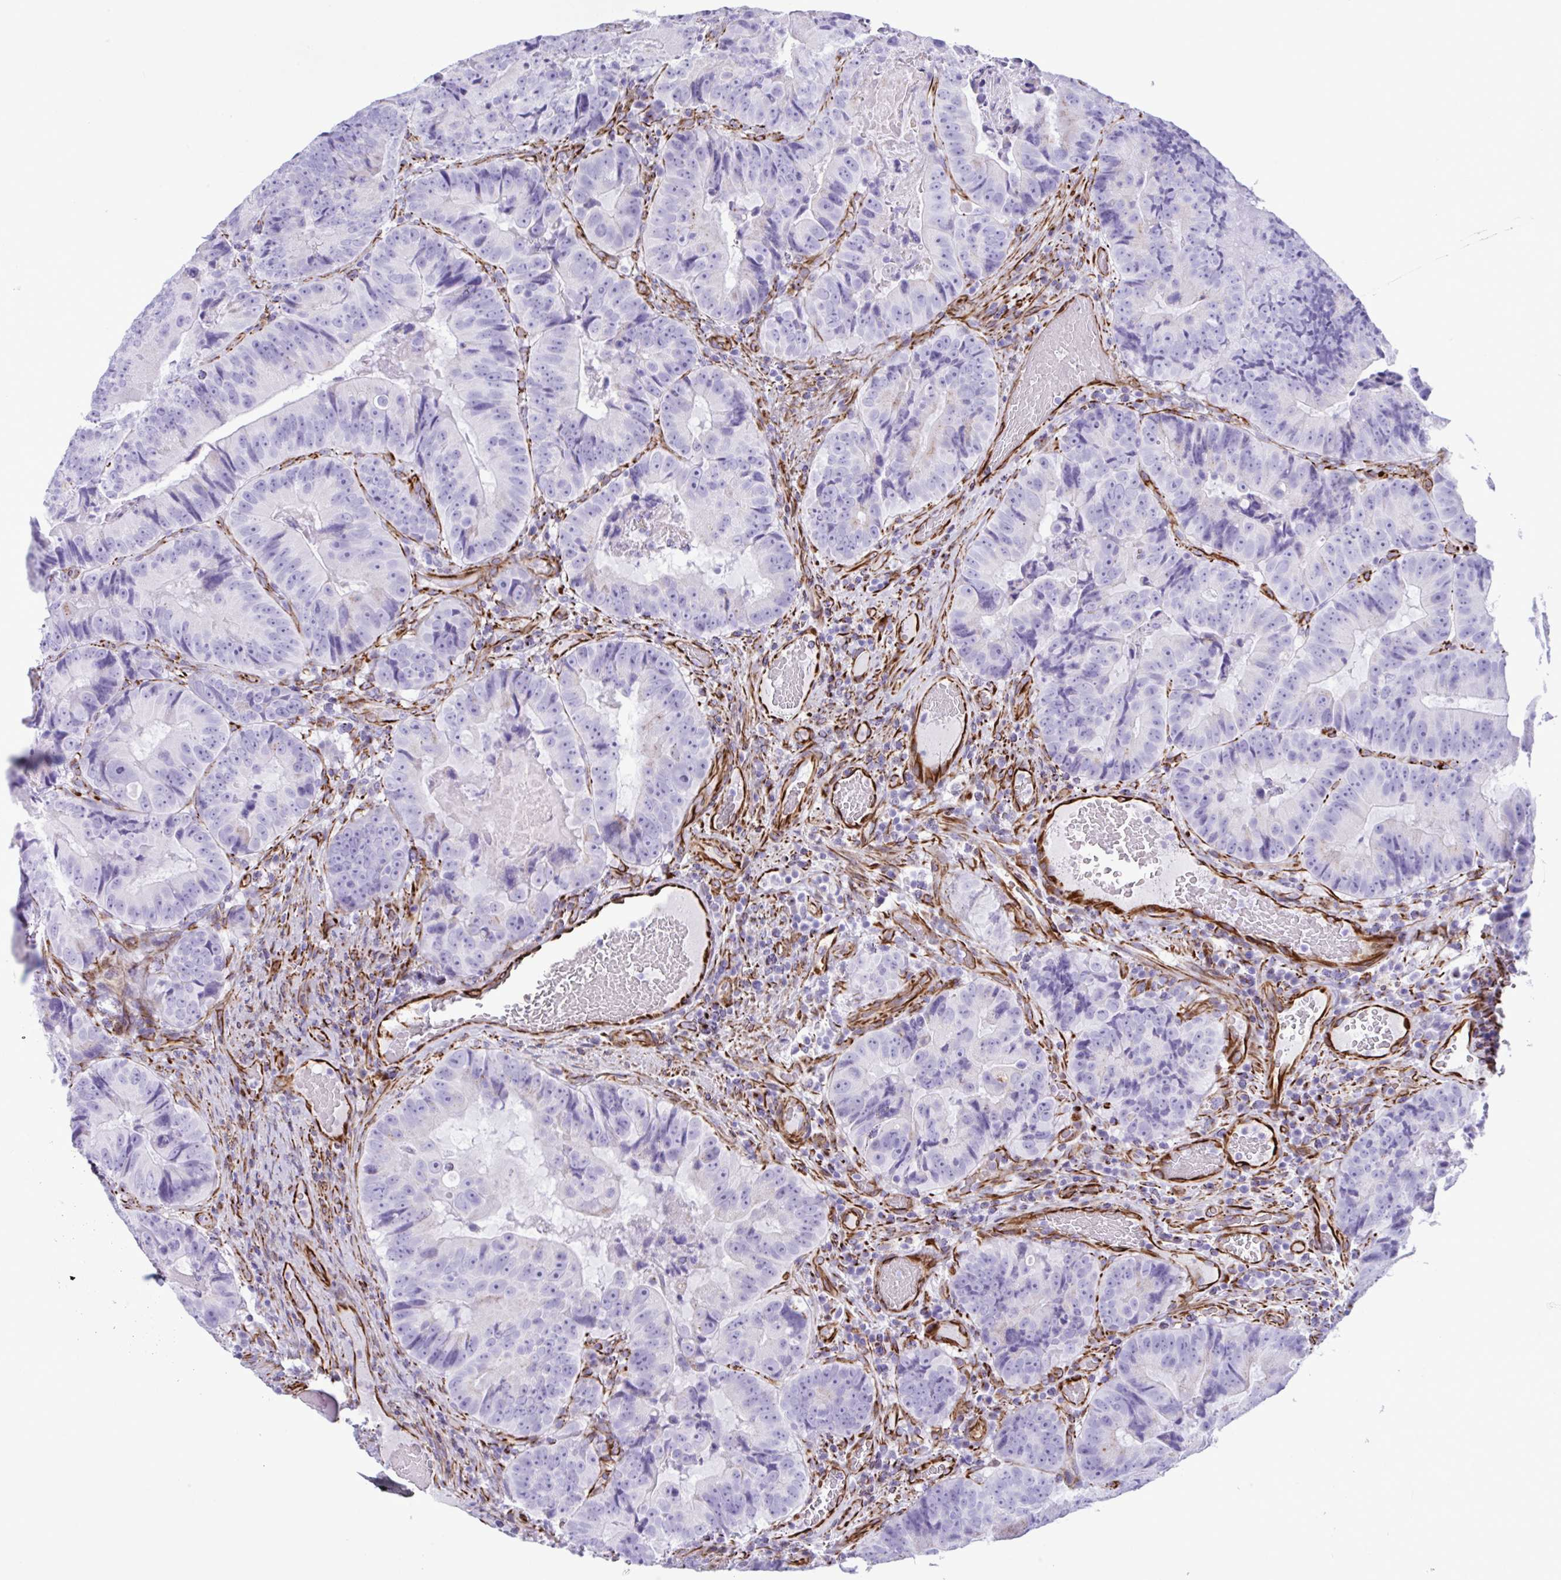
{"staining": {"intensity": "negative", "quantity": "none", "location": "none"}, "tissue": "colorectal cancer", "cell_type": "Tumor cells", "image_type": "cancer", "snomed": [{"axis": "morphology", "description": "Adenocarcinoma, NOS"}, {"axis": "topography", "description": "Colon"}], "caption": "IHC of human colorectal adenocarcinoma demonstrates no expression in tumor cells.", "gene": "SMAD5", "patient": {"sex": "female", "age": 86}}